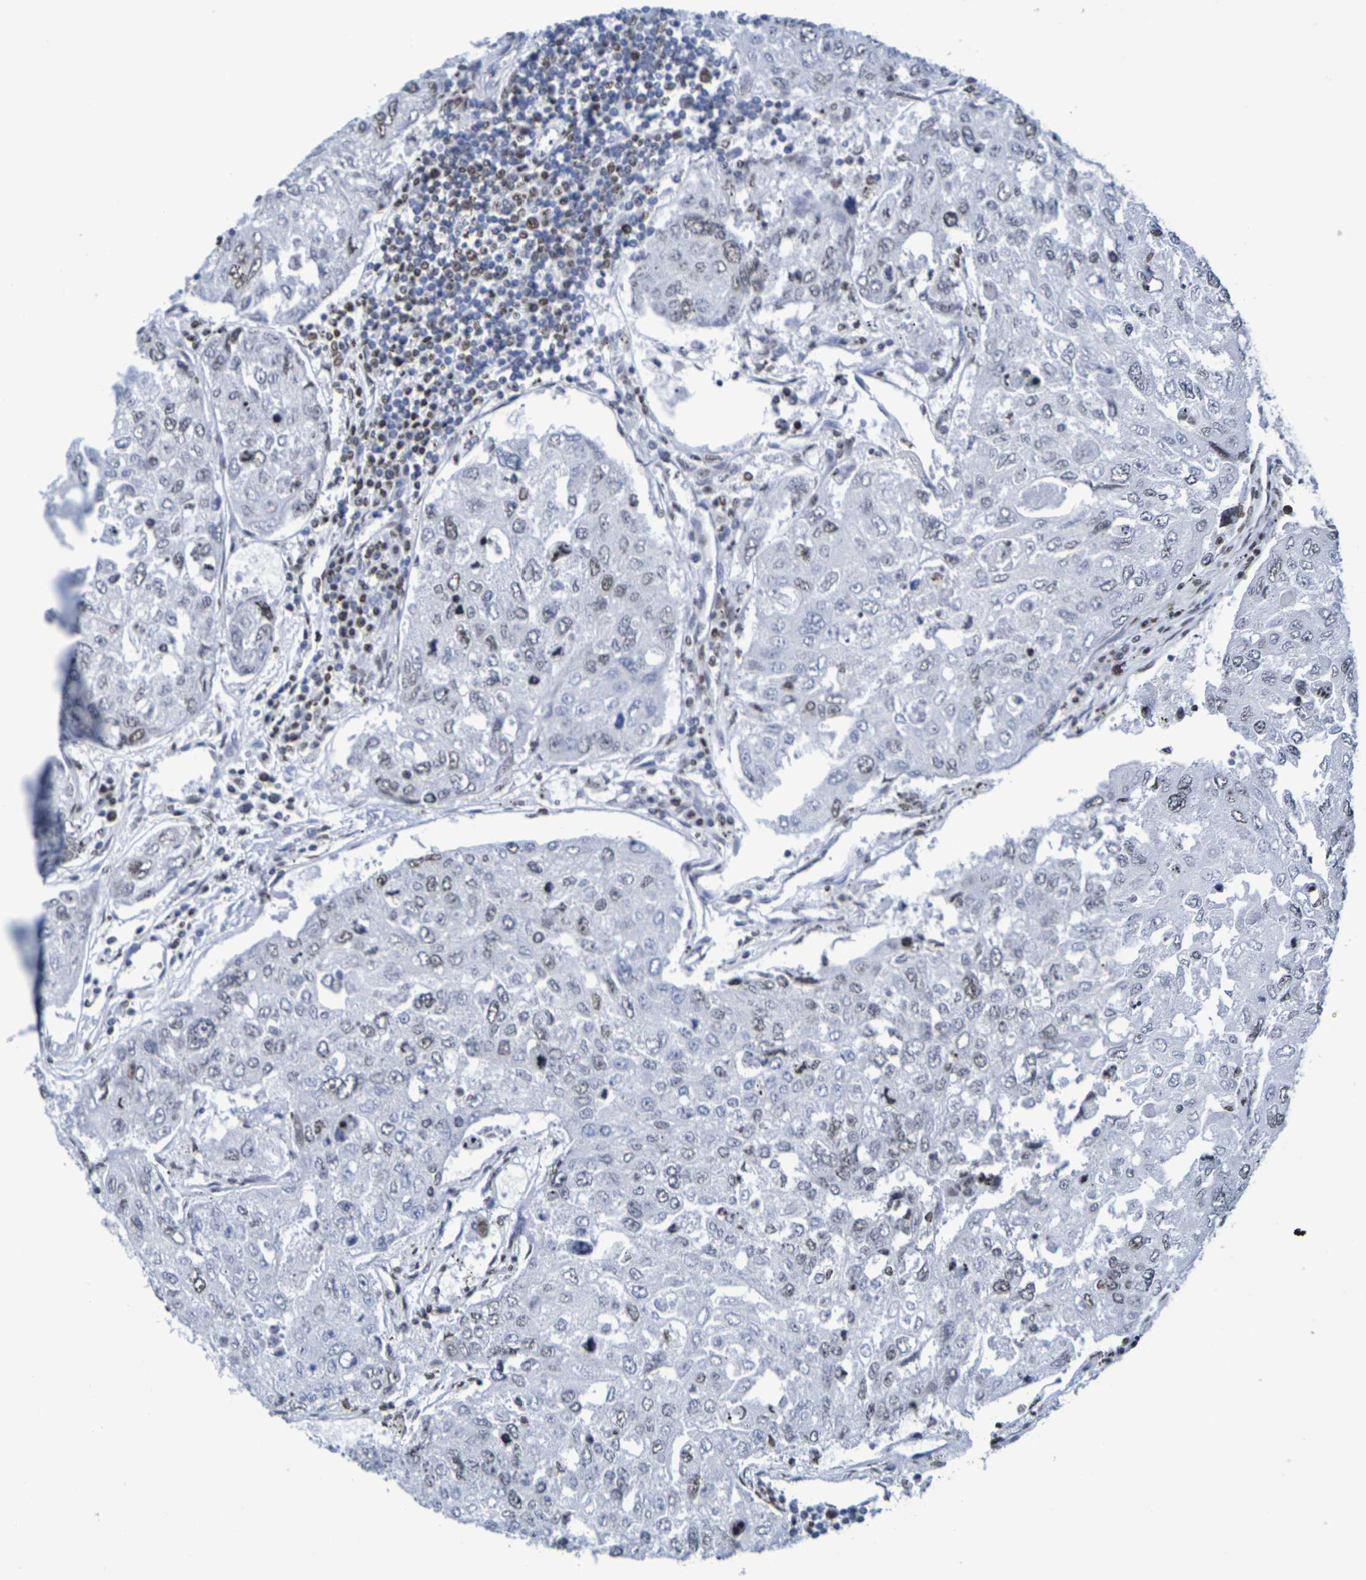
{"staining": {"intensity": "weak", "quantity": "<25%", "location": "nuclear"}, "tissue": "urothelial cancer", "cell_type": "Tumor cells", "image_type": "cancer", "snomed": [{"axis": "morphology", "description": "Urothelial carcinoma, High grade"}, {"axis": "topography", "description": "Lymph node"}, {"axis": "topography", "description": "Urinary bladder"}], "caption": "Protein analysis of urothelial carcinoma (high-grade) shows no significant staining in tumor cells.", "gene": "H1-5", "patient": {"sex": "male", "age": 51}}